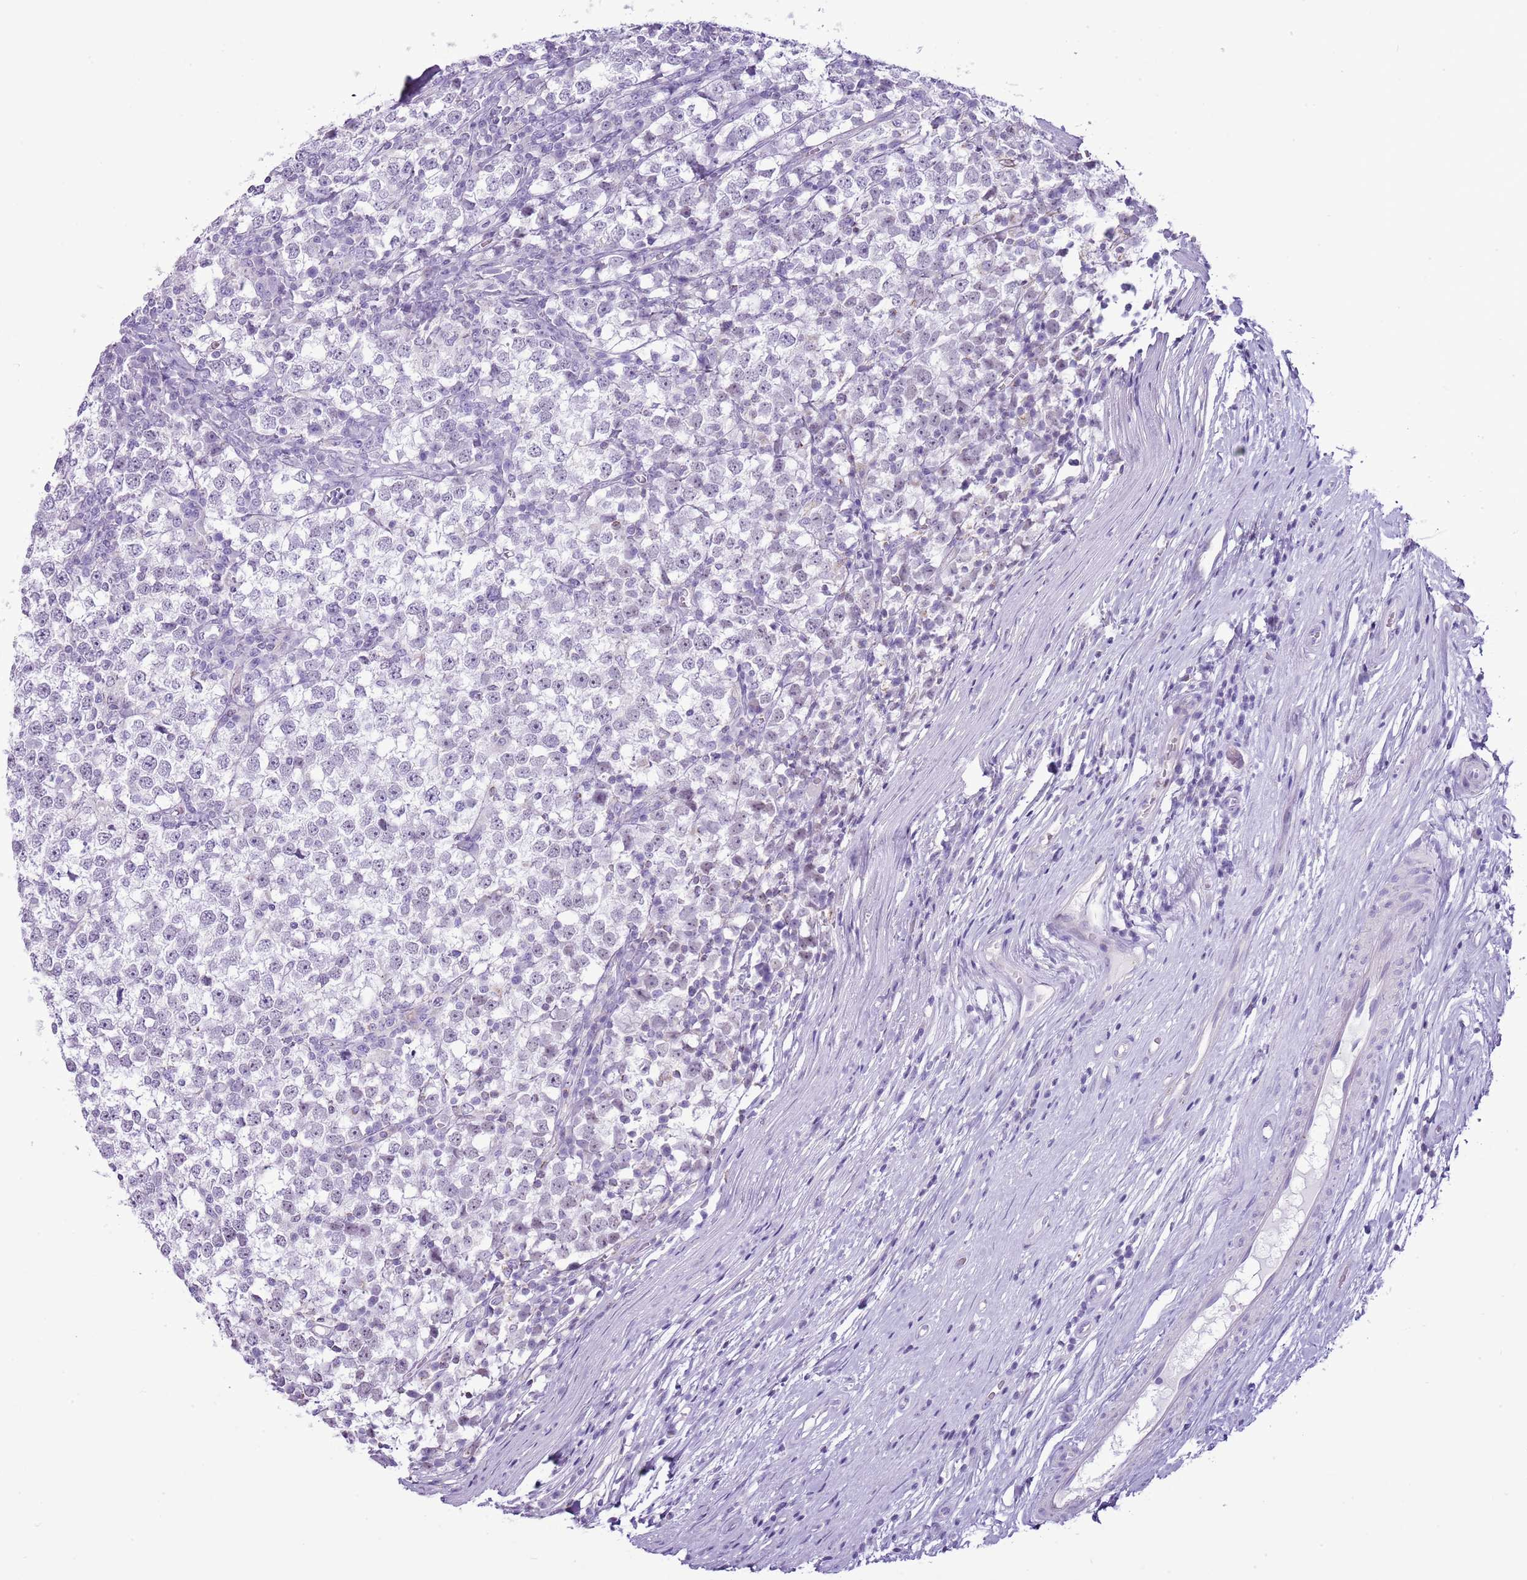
{"staining": {"intensity": "negative", "quantity": "none", "location": "none"}, "tissue": "testis cancer", "cell_type": "Tumor cells", "image_type": "cancer", "snomed": [{"axis": "morphology", "description": "Seminoma, NOS"}, {"axis": "topography", "description": "Testis"}], "caption": "Human testis cancer (seminoma) stained for a protein using immunohistochemistry reveals no staining in tumor cells.", "gene": "SLC23A1", "patient": {"sex": "male", "age": 65}}